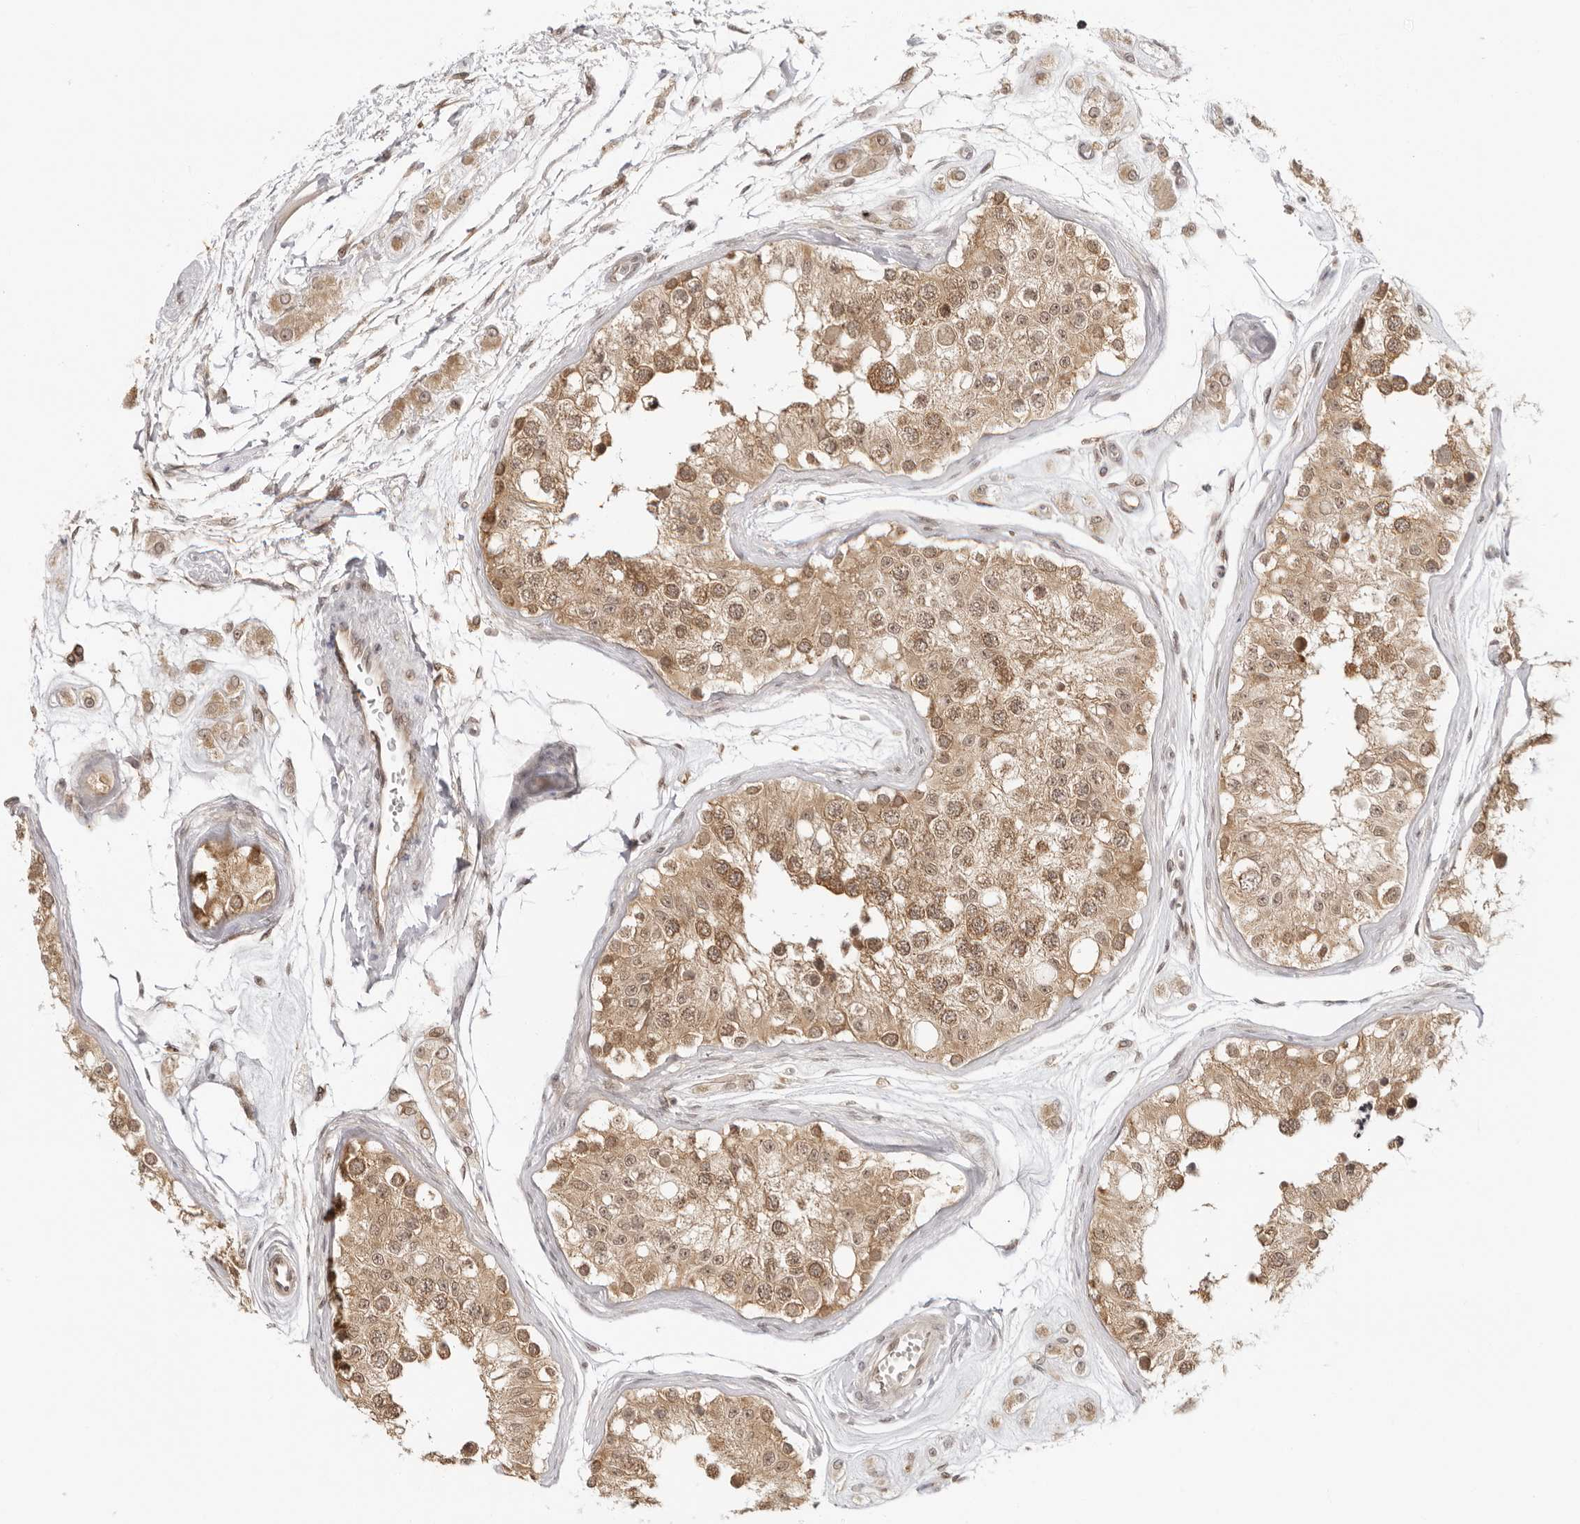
{"staining": {"intensity": "moderate", "quantity": ">75%", "location": "cytoplasmic/membranous"}, "tissue": "testis", "cell_type": "Cells in seminiferous ducts", "image_type": "normal", "snomed": [{"axis": "morphology", "description": "Normal tissue, NOS"}, {"axis": "morphology", "description": "Adenocarcinoma, metastatic, NOS"}, {"axis": "topography", "description": "Testis"}], "caption": "Immunohistochemical staining of benign human testis exhibits moderate cytoplasmic/membranous protein positivity in approximately >75% of cells in seminiferous ducts. The staining was performed using DAB (3,3'-diaminobenzidine), with brown indicating positive protein expression. Nuclei are stained blue with hematoxylin.", "gene": "PRRC2C", "patient": {"sex": "male", "age": 26}}